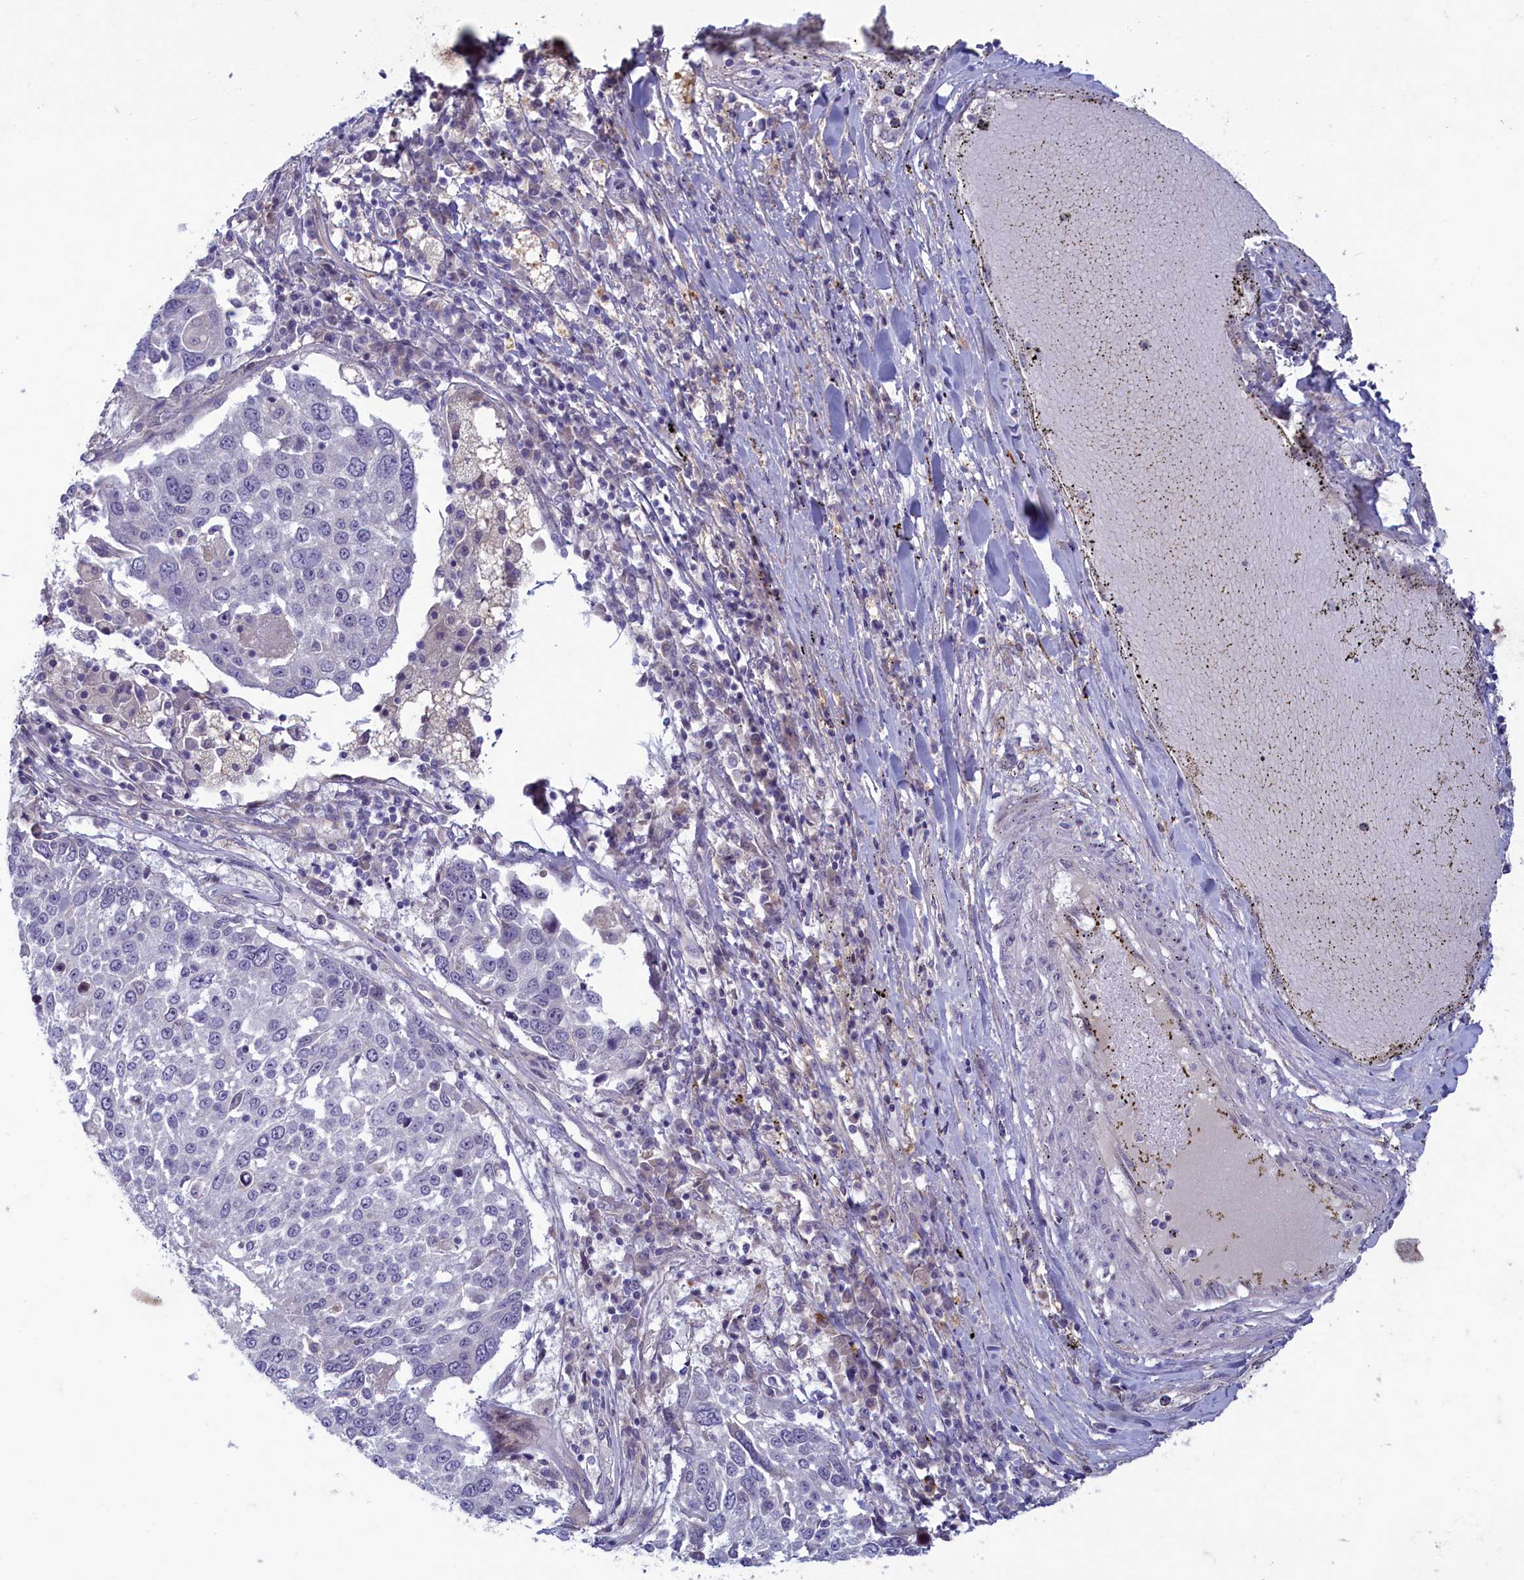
{"staining": {"intensity": "negative", "quantity": "none", "location": "none"}, "tissue": "lung cancer", "cell_type": "Tumor cells", "image_type": "cancer", "snomed": [{"axis": "morphology", "description": "Squamous cell carcinoma, NOS"}, {"axis": "topography", "description": "Lung"}], "caption": "Lung cancer (squamous cell carcinoma) was stained to show a protein in brown. There is no significant expression in tumor cells.", "gene": "PLEKHG6", "patient": {"sex": "male", "age": 65}}